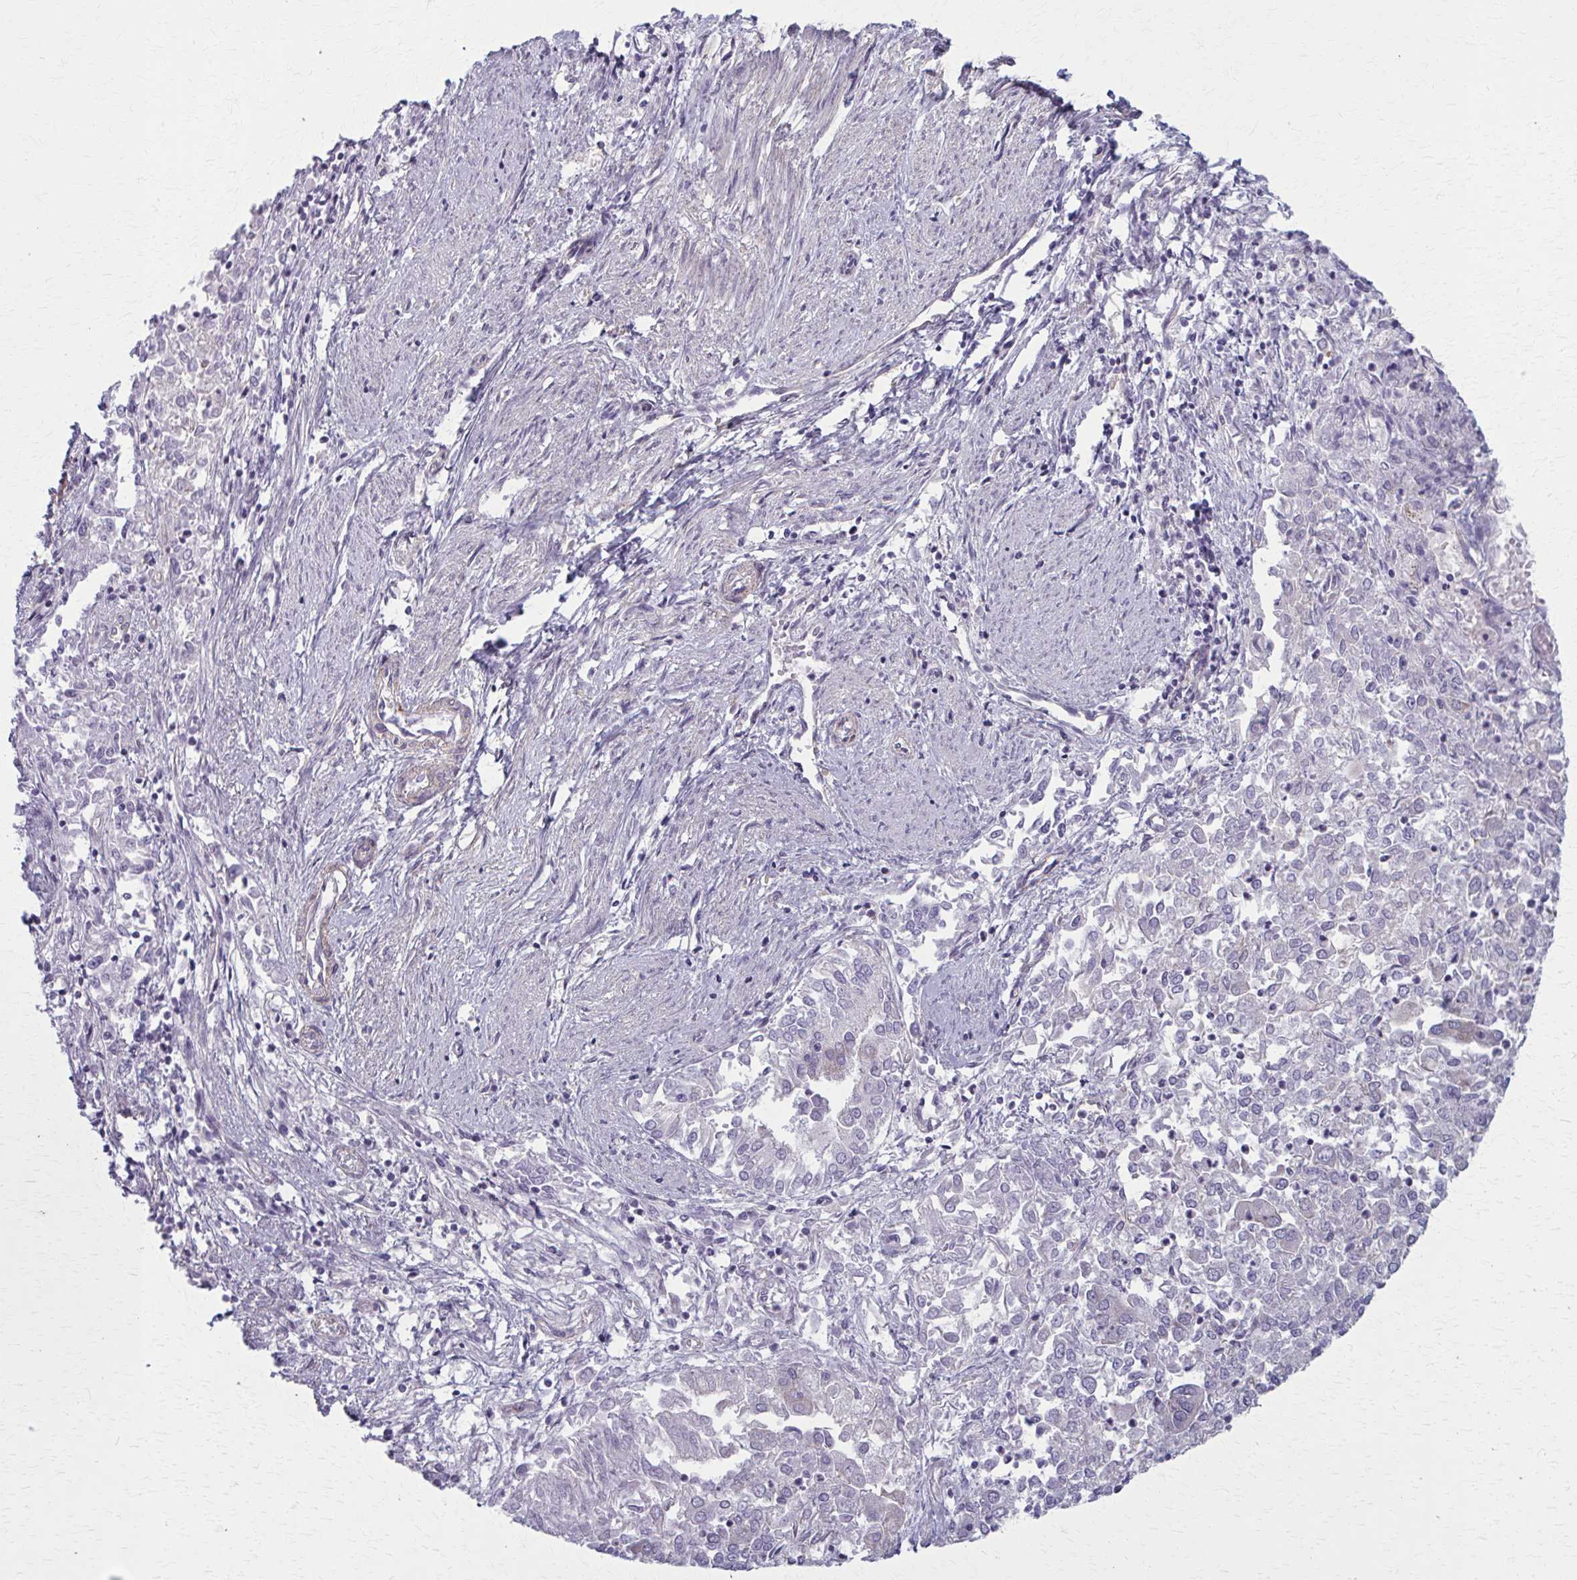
{"staining": {"intensity": "negative", "quantity": "none", "location": "none"}, "tissue": "endometrial cancer", "cell_type": "Tumor cells", "image_type": "cancer", "snomed": [{"axis": "morphology", "description": "Adenocarcinoma, NOS"}, {"axis": "topography", "description": "Endometrium"}], "caption": "An IHC histopathology image of endometrial cancer is shown. There is no staining in tumor cells of endometrial cancer. (Stains: DAB IHC with hematoxylin counter stain, Microscopy: brightfield microscopy at high magnification).", "gene": "NUMBL", "patient": {"sex": "female", "age": 57}}